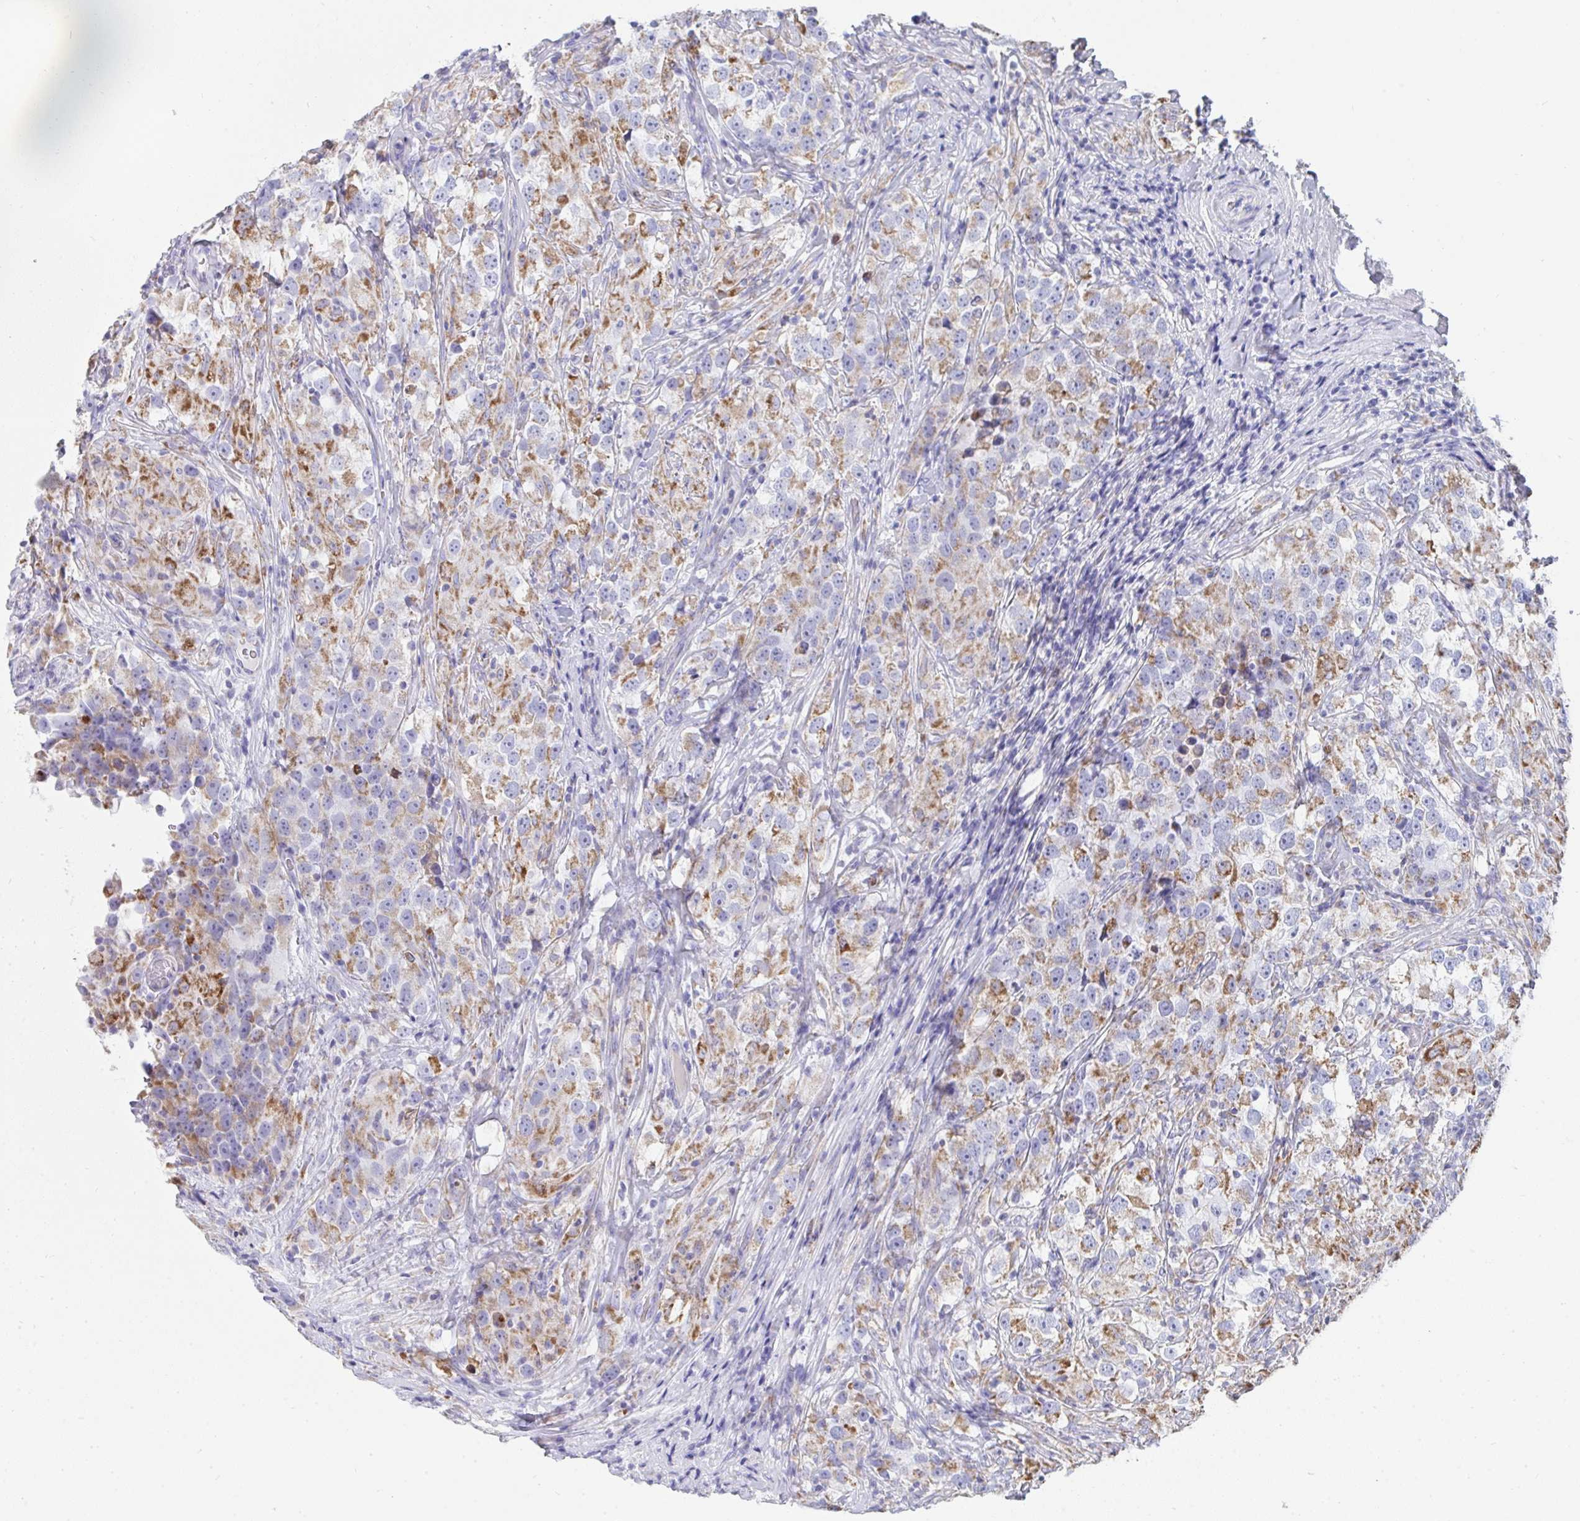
{"staining": {"intensity": "moderate", "quantity": ">75%", "location": "cytoplasmic/membranous"}, "tissue": "testis cancer", "cell_type": "Tumor cells", "image_type": "cancer", "snomed": [{"axis": "morphology", "description": "Seminoma, NOS"}, {"axis": "topography", "description": "Testis"}], "caption": "Tumor cells reveal medium levels of moderate cytoplasmic/membranous staining in approximately >75% of cells in seminoma (testis).", "gene": "AIFM1", "patient": {"sex": "male", "age": 46}}